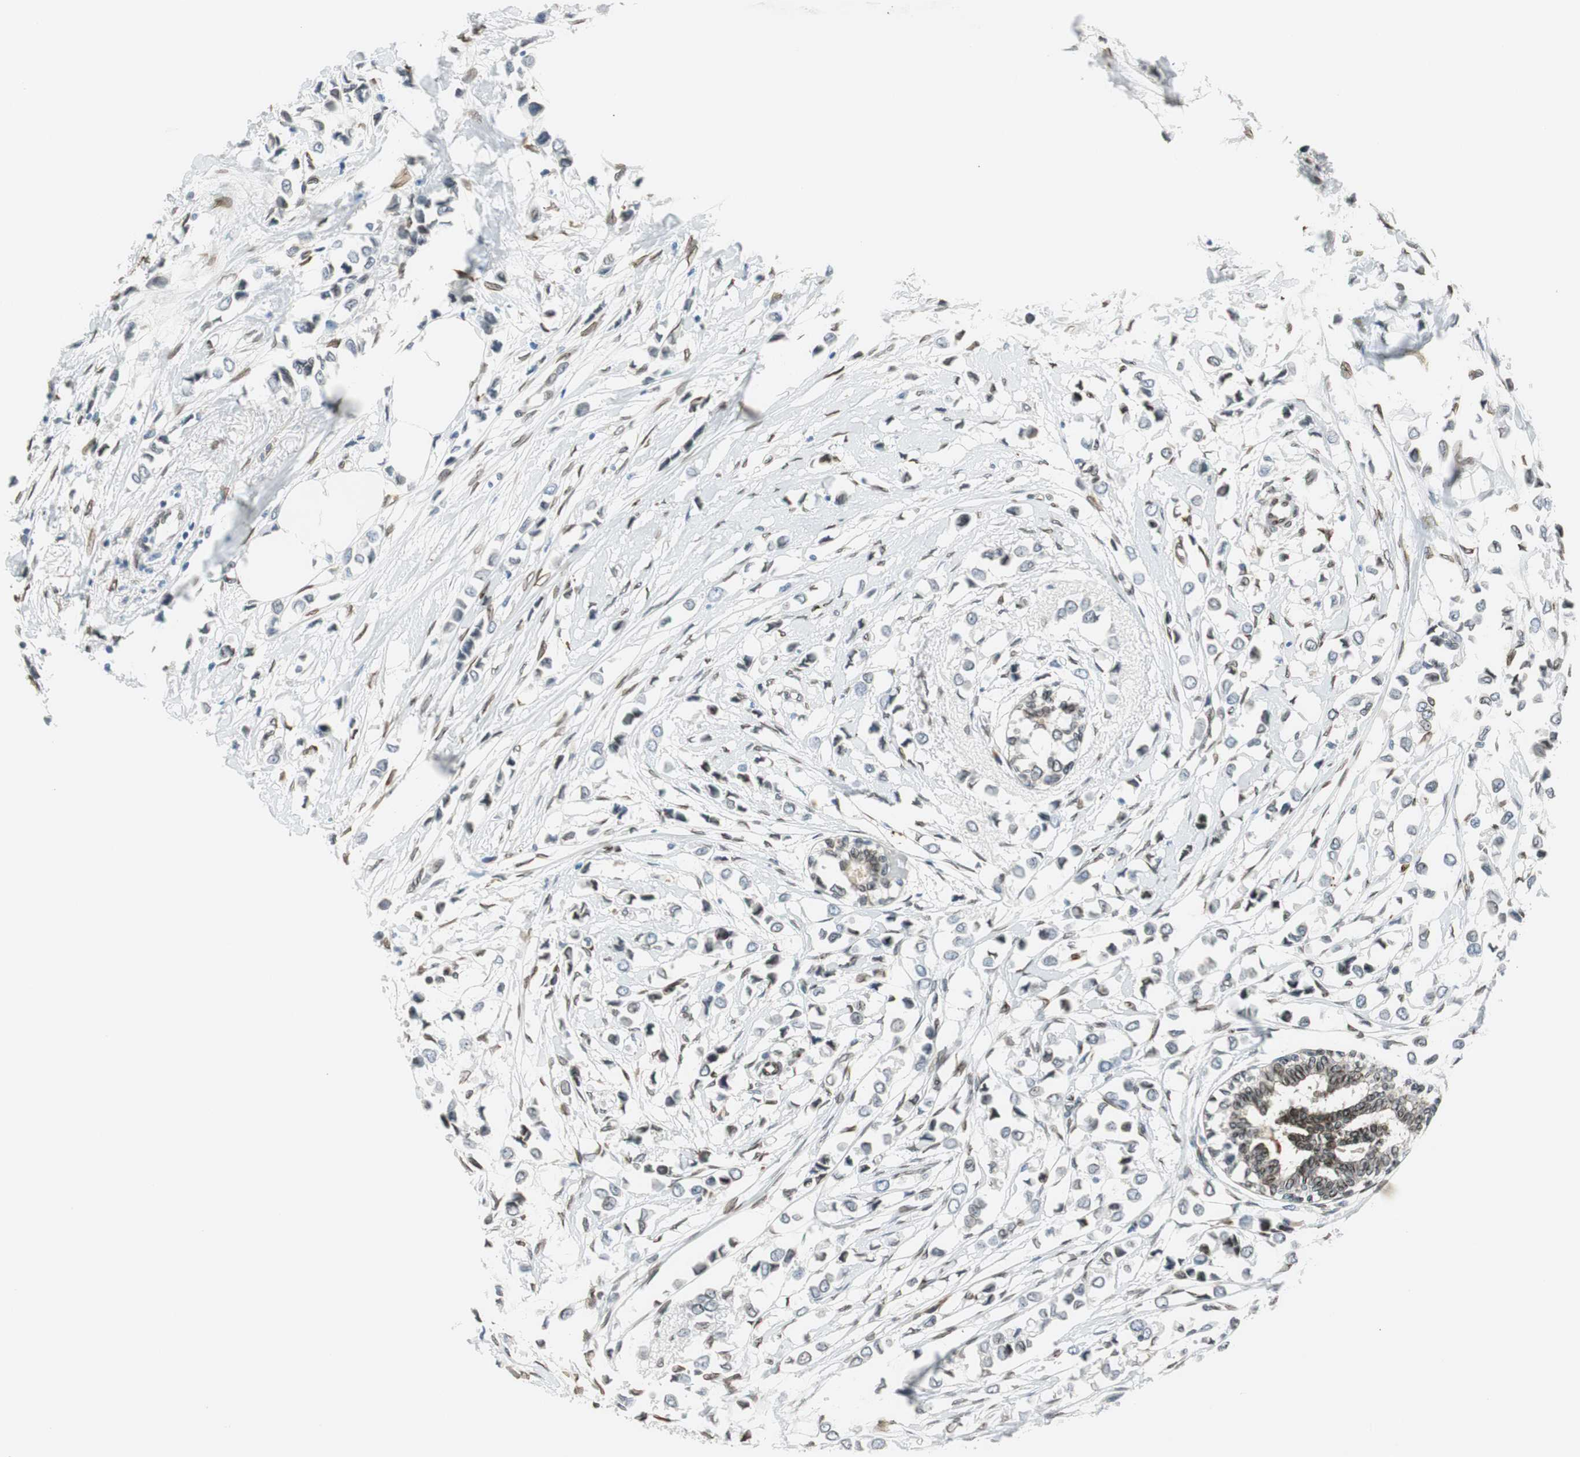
{"staining": {"intensity": "weak", "quantity": "<25%", "location": "nuclear"}, "tissue": "breast cancer", "cell_type": "Tumor cells", "image_type": "cancer", "snomed": [{"axis": "morphology", "description": "Lobular carcinoma"}, {"axis": "topography", "description": "Breast"}], "caption": "This is a photomicrograph of immunohistochemistry (IHC) staining of breast lobular carcinoma, which shows no staining in tumor cells. The staining is performed using DAB (3,3'-diaminobenzidine) brown chromogen with nuclei counter-stained in using hematoxylin.", "gene": "TMEM260", "patient": {"sex": "female", "age": 51}}